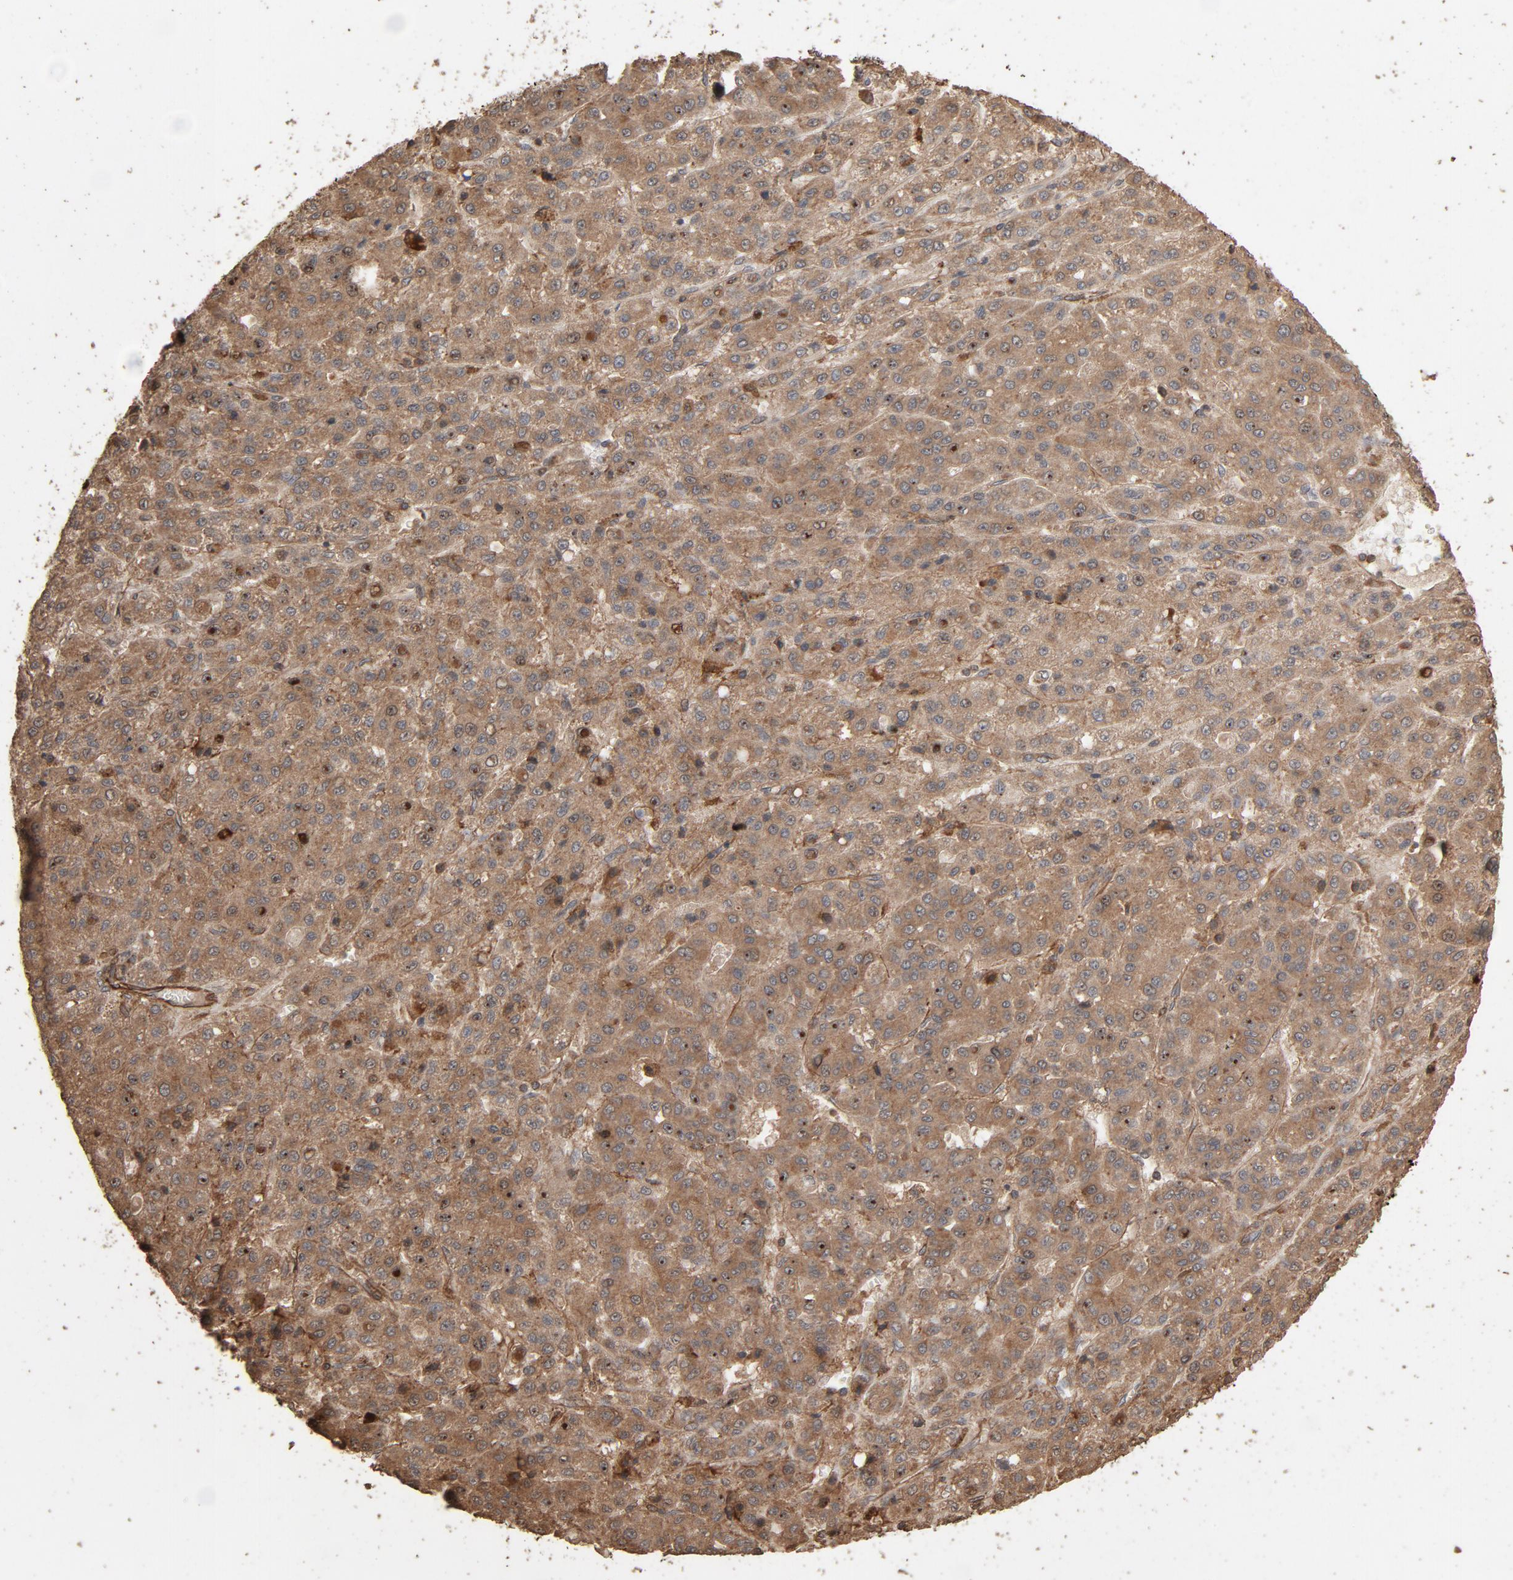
{"staining": {"intensity": "moderate", "quantity": ">75%", "location": "cytoplasmic/membranous"}, "tissue": "liver cancer", "cell_type": "Tumor cells", "image_type": "cancer", "snomed": [{"axis": "morphology", "description": "Carcinoma, Hepatocellular, NOS"}, {"axis": "topography", "description": "Liver"}], "caption": "Immunohistochemical staining of liver cancer (hepatocellular carcinoma) displays medium levels of moderate cytoplasmic/membranous expression in about >75% of tumor cells.", "gene": "RPS6KA6", "patient": {"sex": "male", "age": 70}}